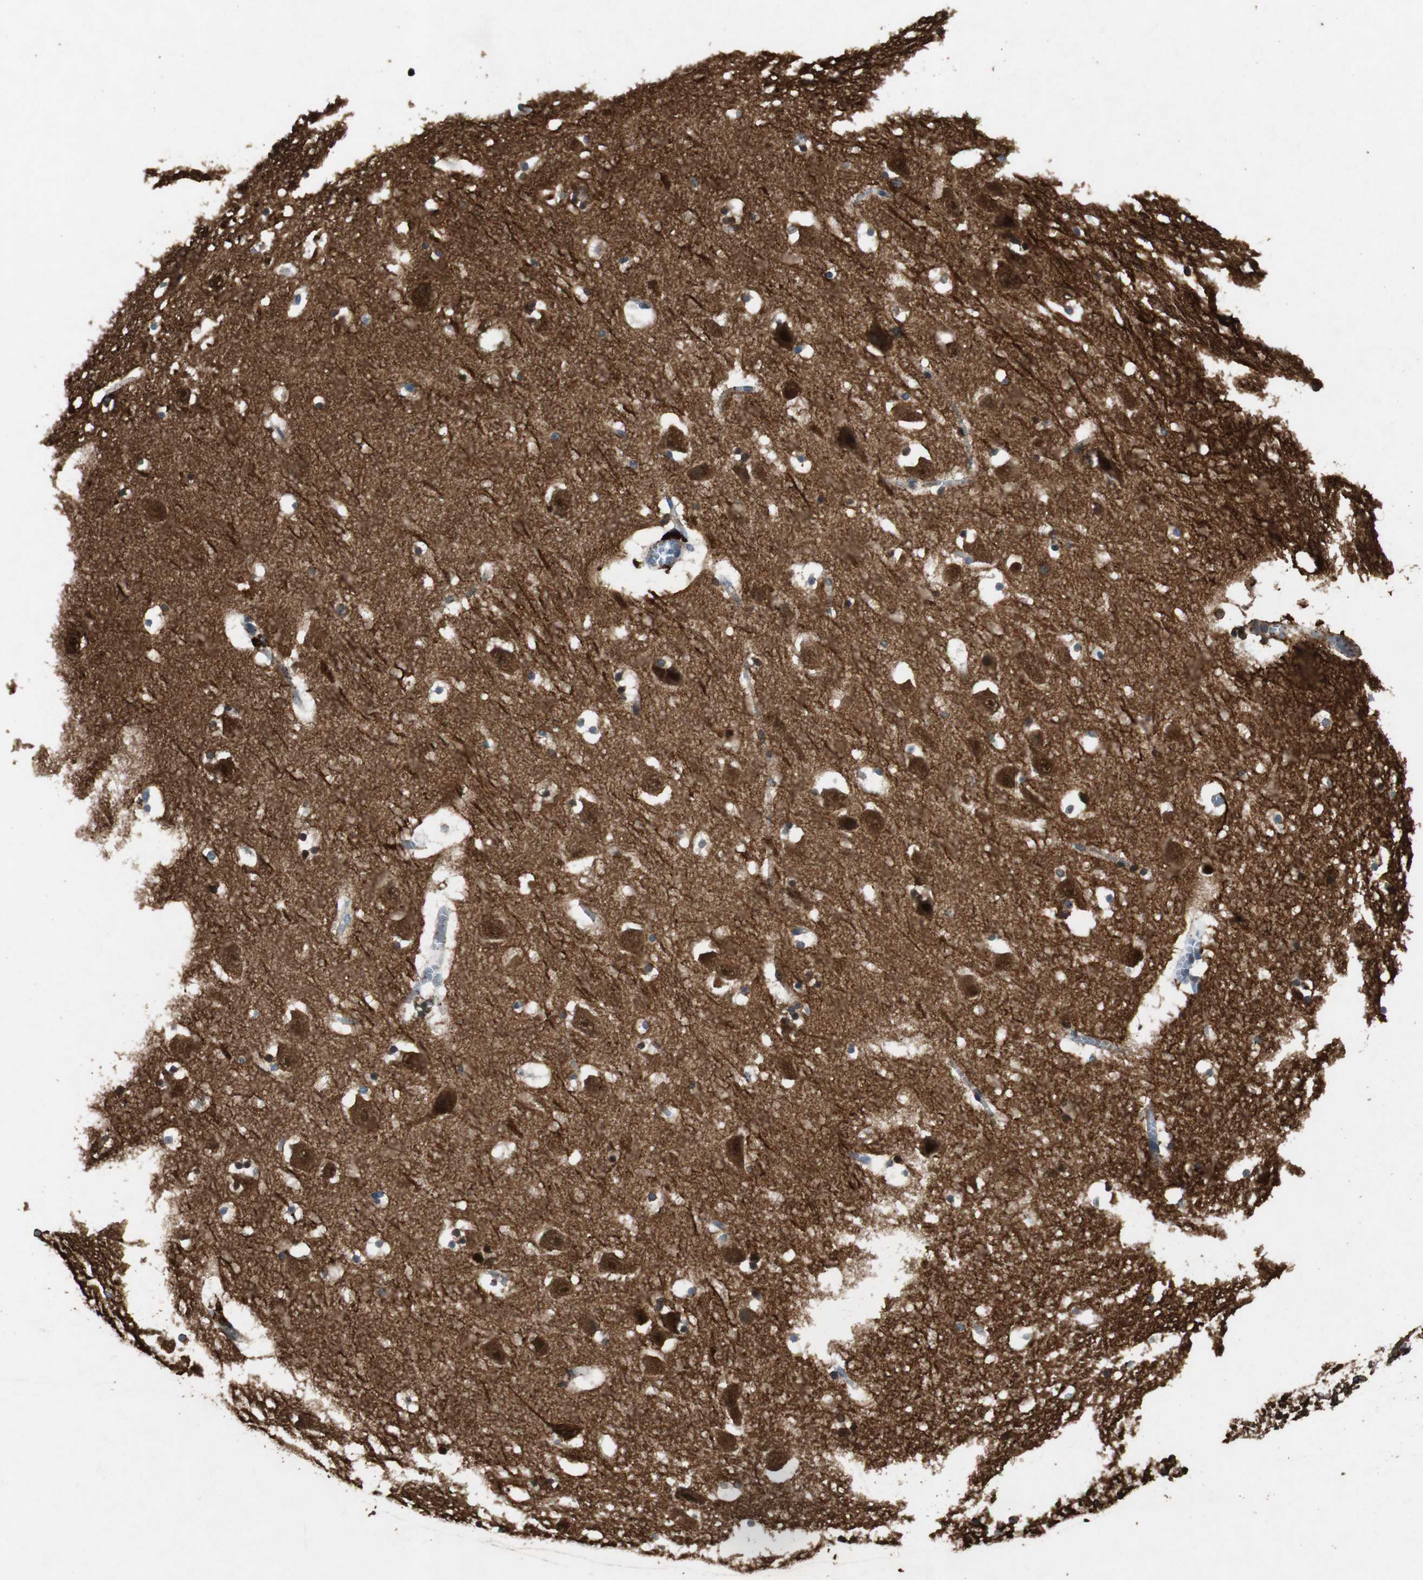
{"staining": {"intensity": "negative", "quantity": "none", "location": "none"}, "tissue": "hippocampus", "cell_type": "Glial cells", "image_type": "normal", "snomed": [{"axis": "morphology", "description": "Normal tissue, NOS"}, {"axis": "topography", "description": "Hippocampus"}], "caption": "This is an IHC micrograph of unremarkable human hippocampus. There is no positivity in glial cells.", "gene": "TUBA4A", "patient": {"sex": "male", "age": 45}}